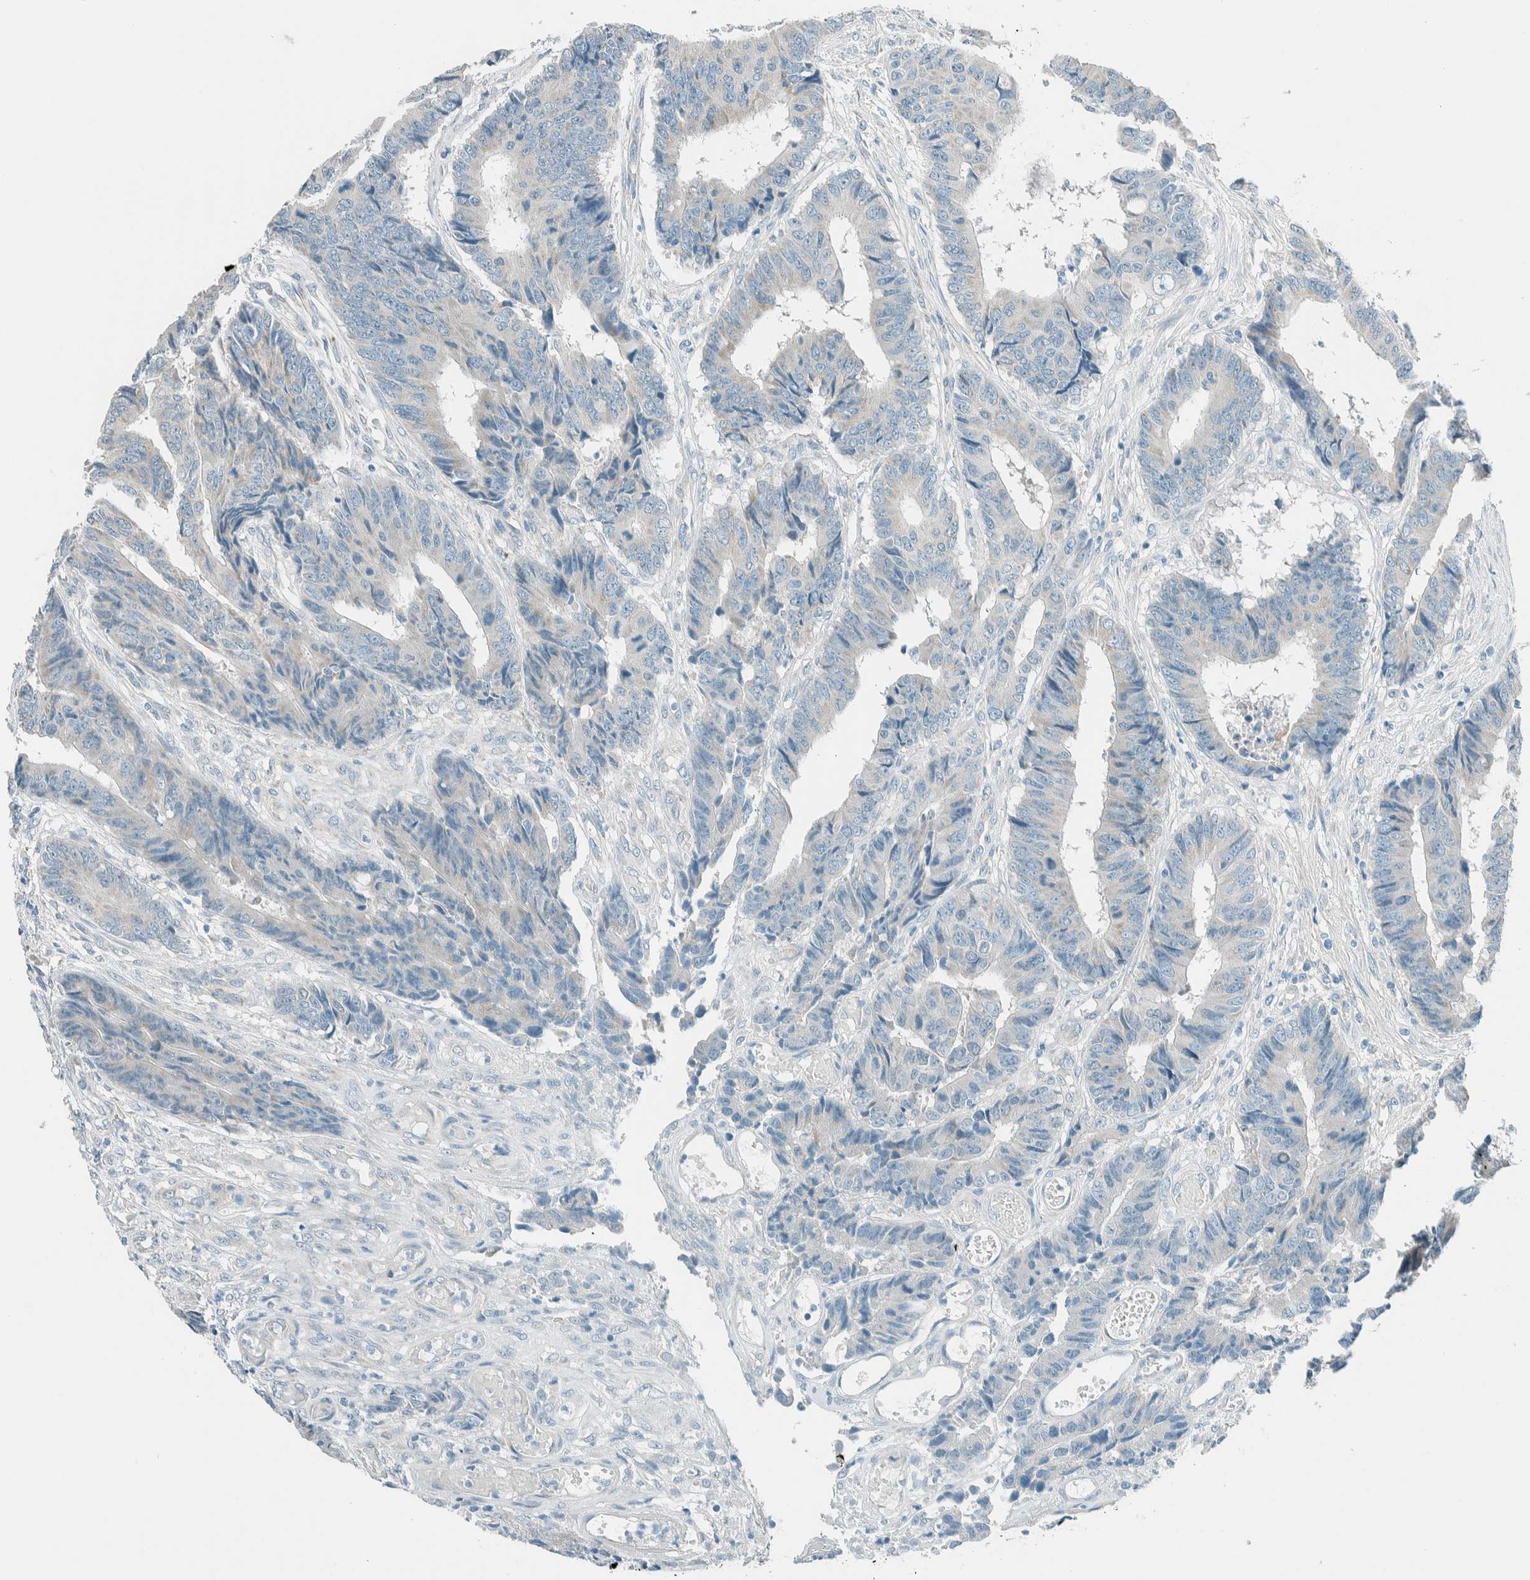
{"staining": {"intensity": "negative", "quantity": "none", "location": "none"}, "tissue": "colorectal cancer", "cell_type": "Tumor cells", "image_type": "cancer", "snomed": [{"axis": "morphology", "description": "Adenocarcinoma, NOS"}, {"axis": "topography", "description": "Rectum"}], "caption": "This image is of colorectal adenocarcinoma stained with immunohistochemistry to label a protein in brown with the nuclei are counter-stained blue. There is no staining in tumor cells.", "gene": "ALDH7A1", "patient": {"sex": "male", "age": 84}}